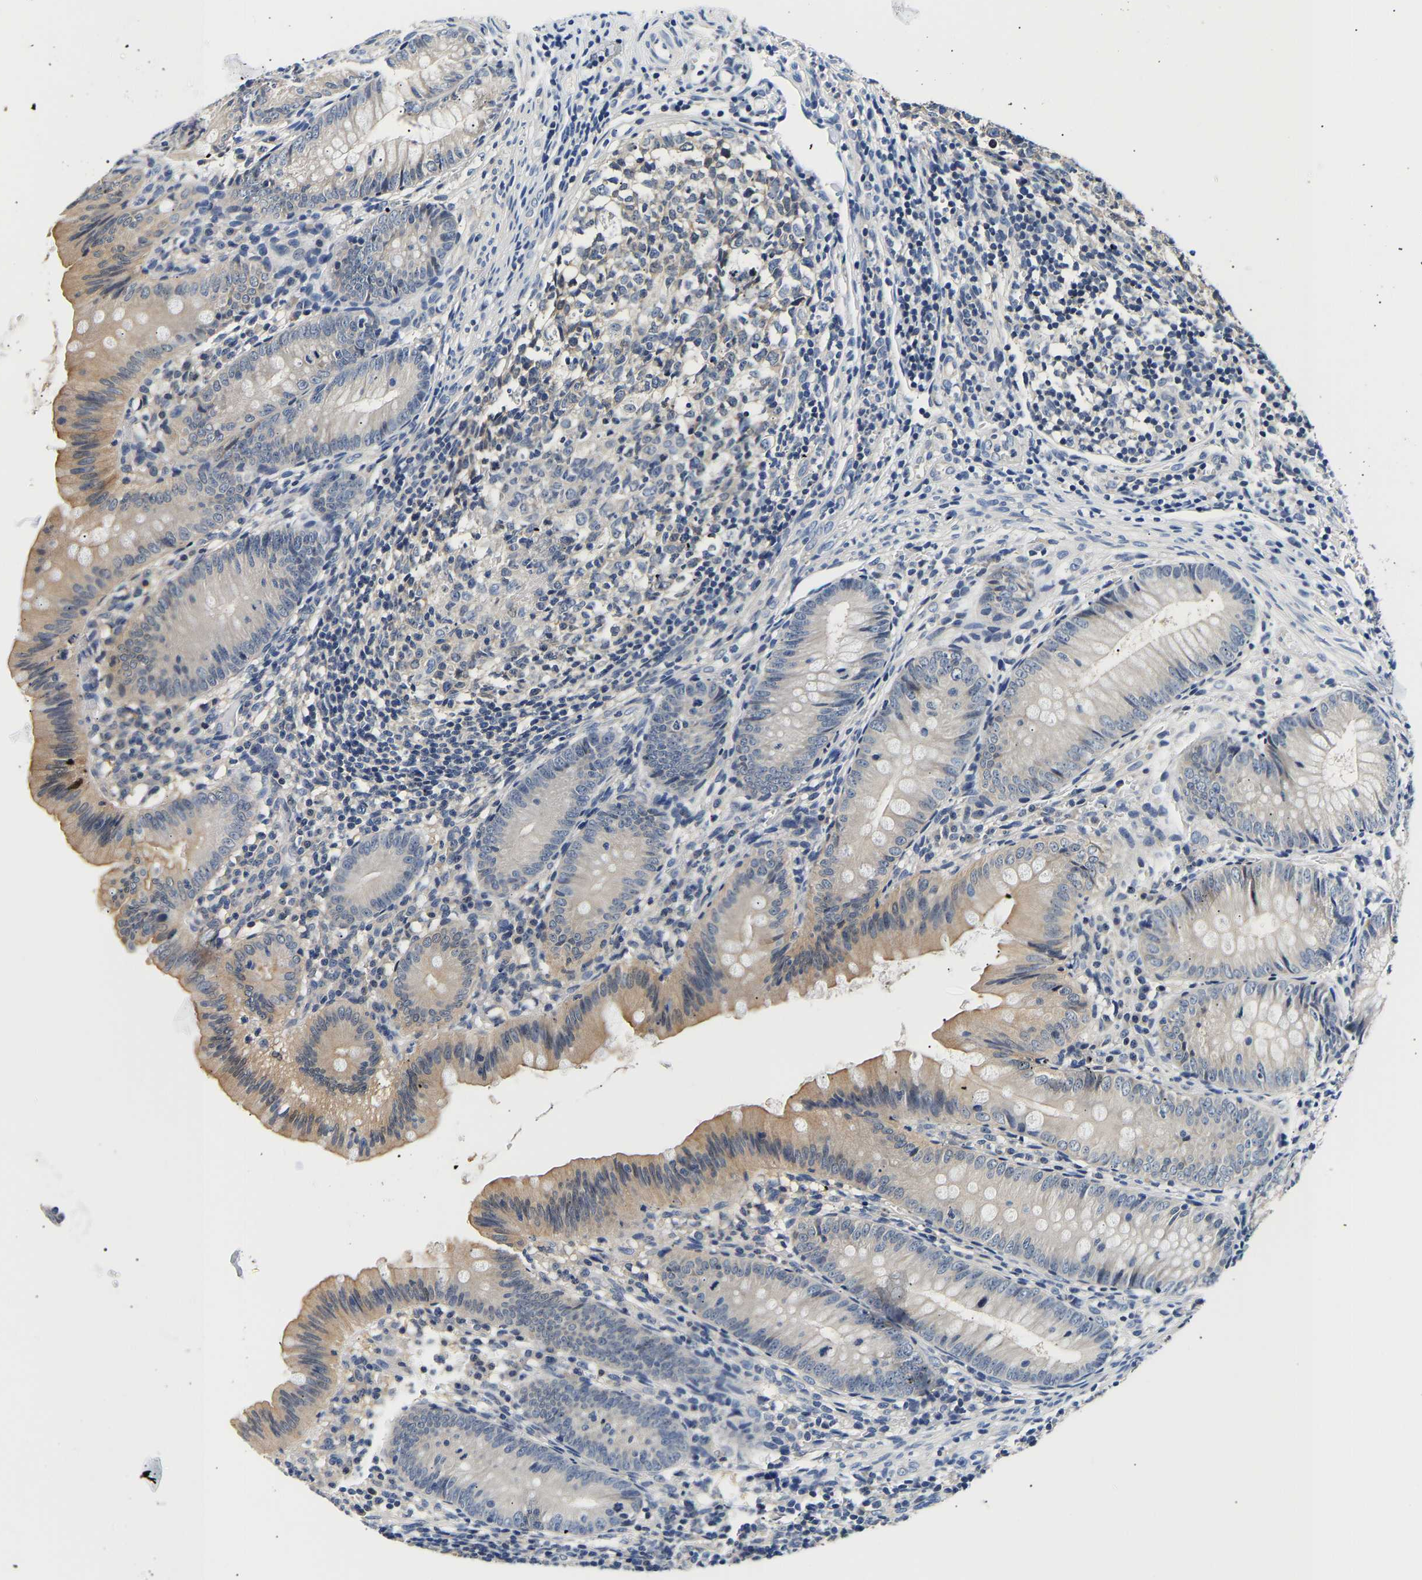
{"staining": {"intensity": "weak", "quantity": "25%-75%", "location": "cytoplasmic/membranous"}, "tissue": "appendix", "cell_type": "Glandular cells", "image_type": "normal", "snomed": [{"axis": "morphology", "description": "Normal tissue, NOS"}, {"axis": "topography", "description": "Appendix"}], "caption": "Immunohistochemistry of normal appendix displays low levels of weak cytoplasmic/membranous staining in approximately 25%-75% of glandular cells. (DAB (3,3'-diaminobenzidine) = brown stain, brightfield microscopy at high magnification).", "gene": "UCHL3", "patient": {"sex": "male", "age": 1}}